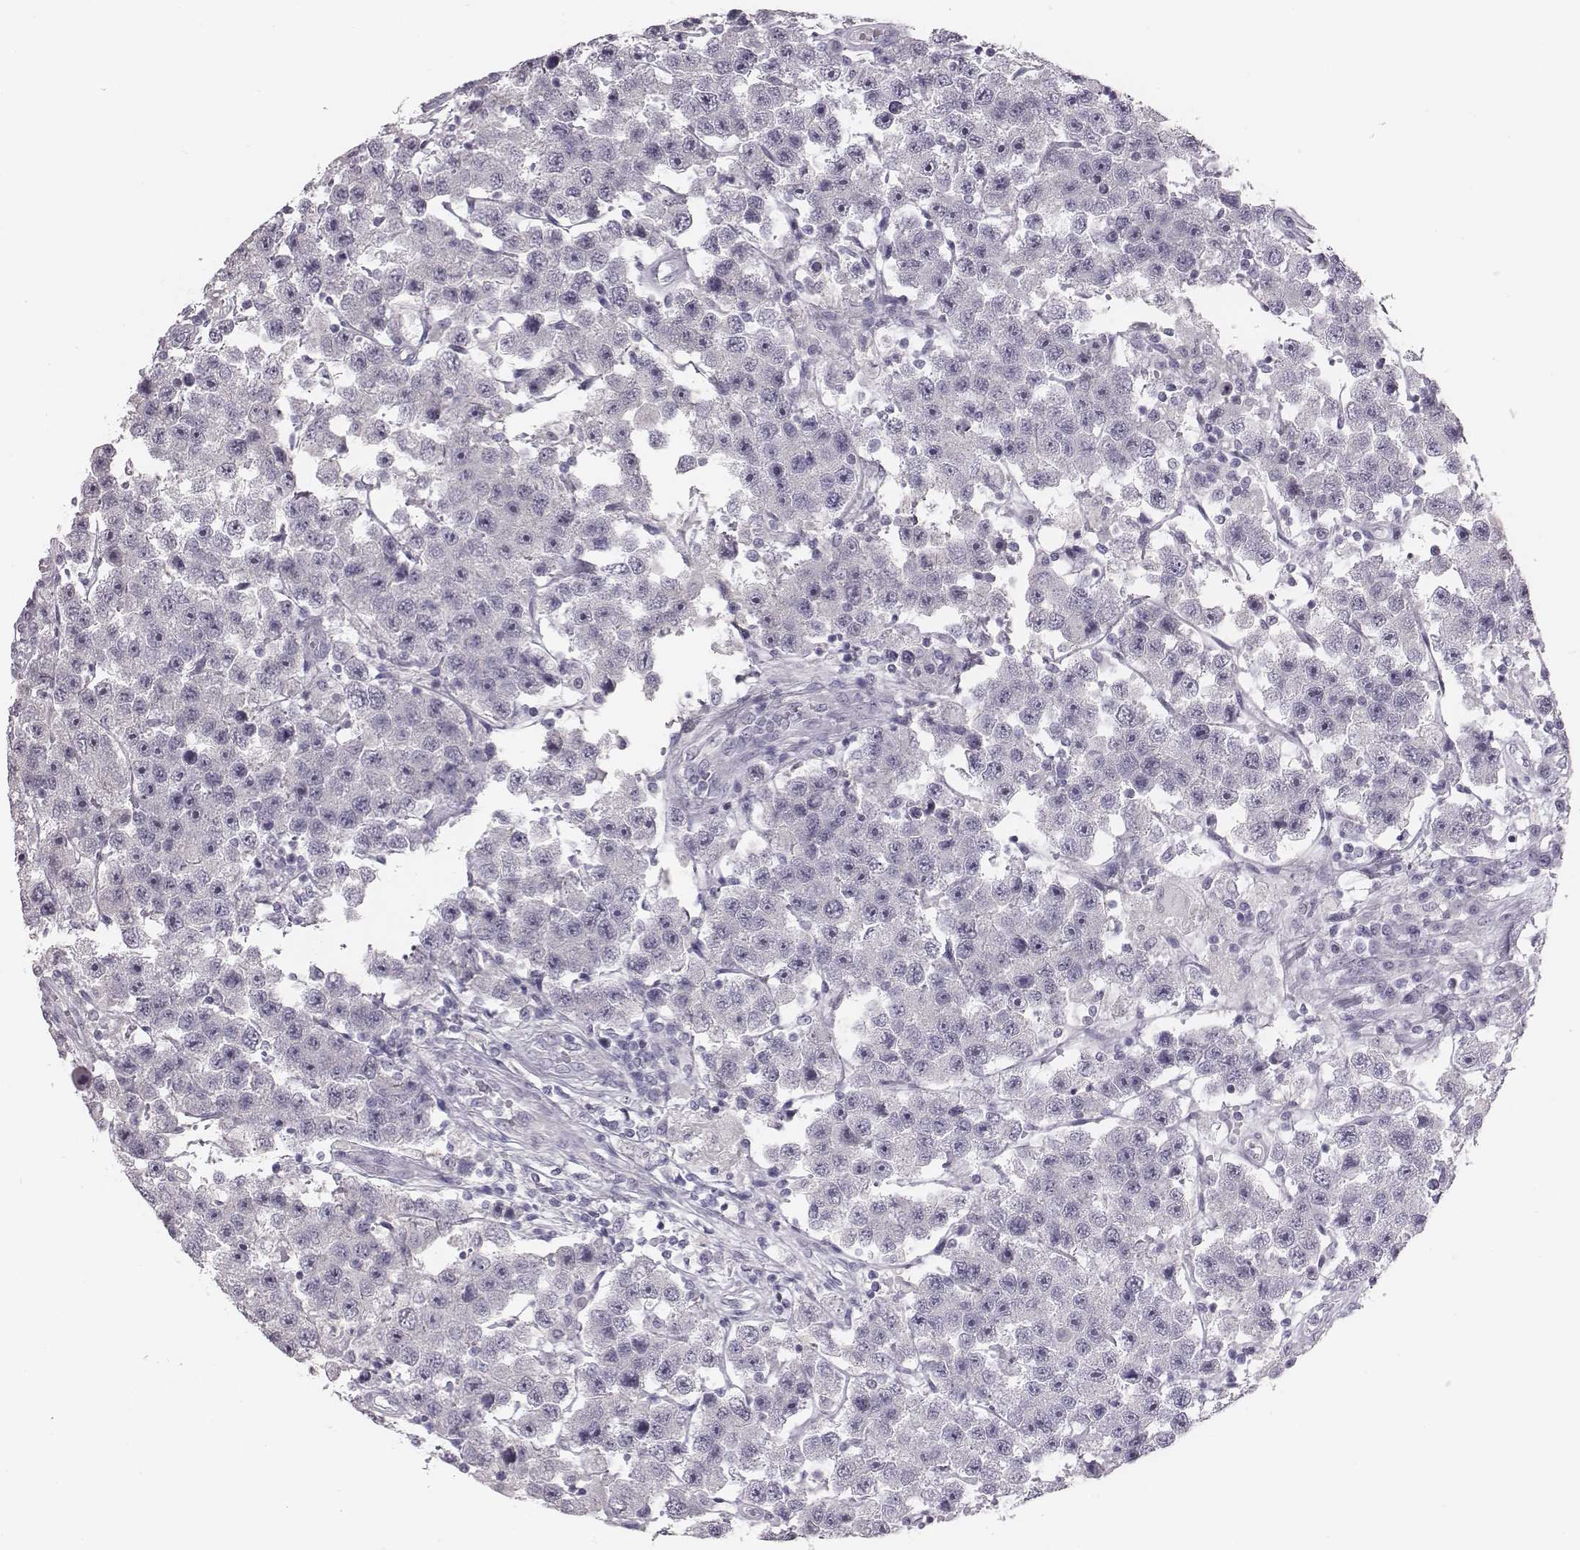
{"staining": {"intensity": "negative", "quantity": "none", "location": "none"}, "tissue": "testis cancer", "cell_type": "Tumor cells", "image_type": "cancer", "snomed": [{"axis": "morphology", "description": "Seminoma, NOS"}, {"axis": "topography", "description": "Testis"}], "caption": "Immunohistochemistry of human testis seminoma shows no expression in tumor cells.", "gene": "CACNG4", "patient": {"sex": "male", "age": 45}}